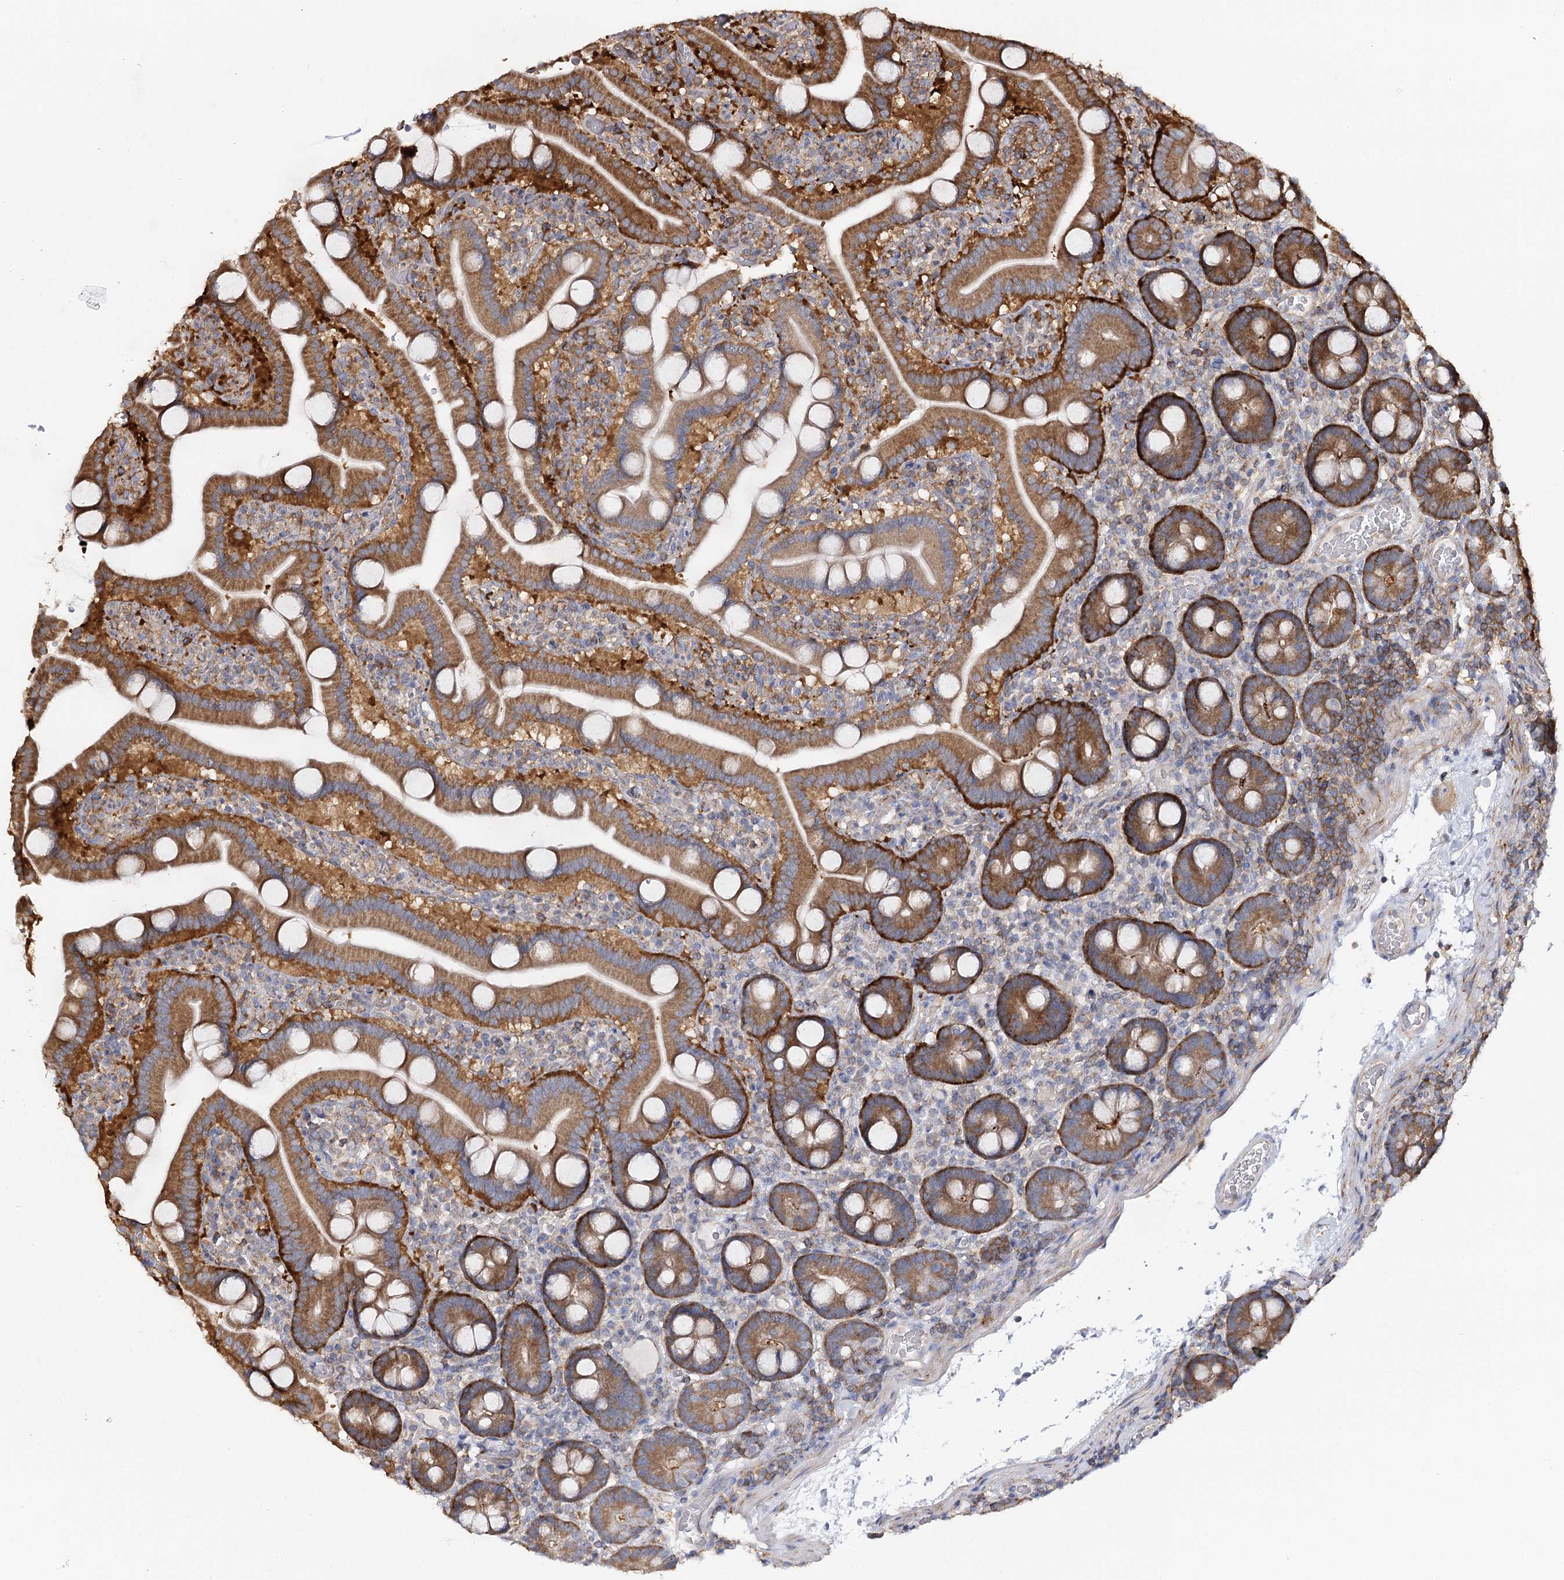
{"staining": {"intensity": "moderate", "quantity": ">75%", "location": "cytoplasmic/membranous"}, "tissue": "duodenum", "cell_type": "Glandular cells", "image_type": "normal", "snomed": [{"axis": "morphology", "description": "Normal tissue, NOS"}, {"axis": "topography", "description": "Duodenum"}], "caption": "A photomicrograph showing moderate cytoplasmic/membranous staining in about >75% of glandular cells in benign duodenum, as visualized by brown immunohistochemical staining.", "gene": "SEC24B", "patient": {"sex": "male", "age": 55}}